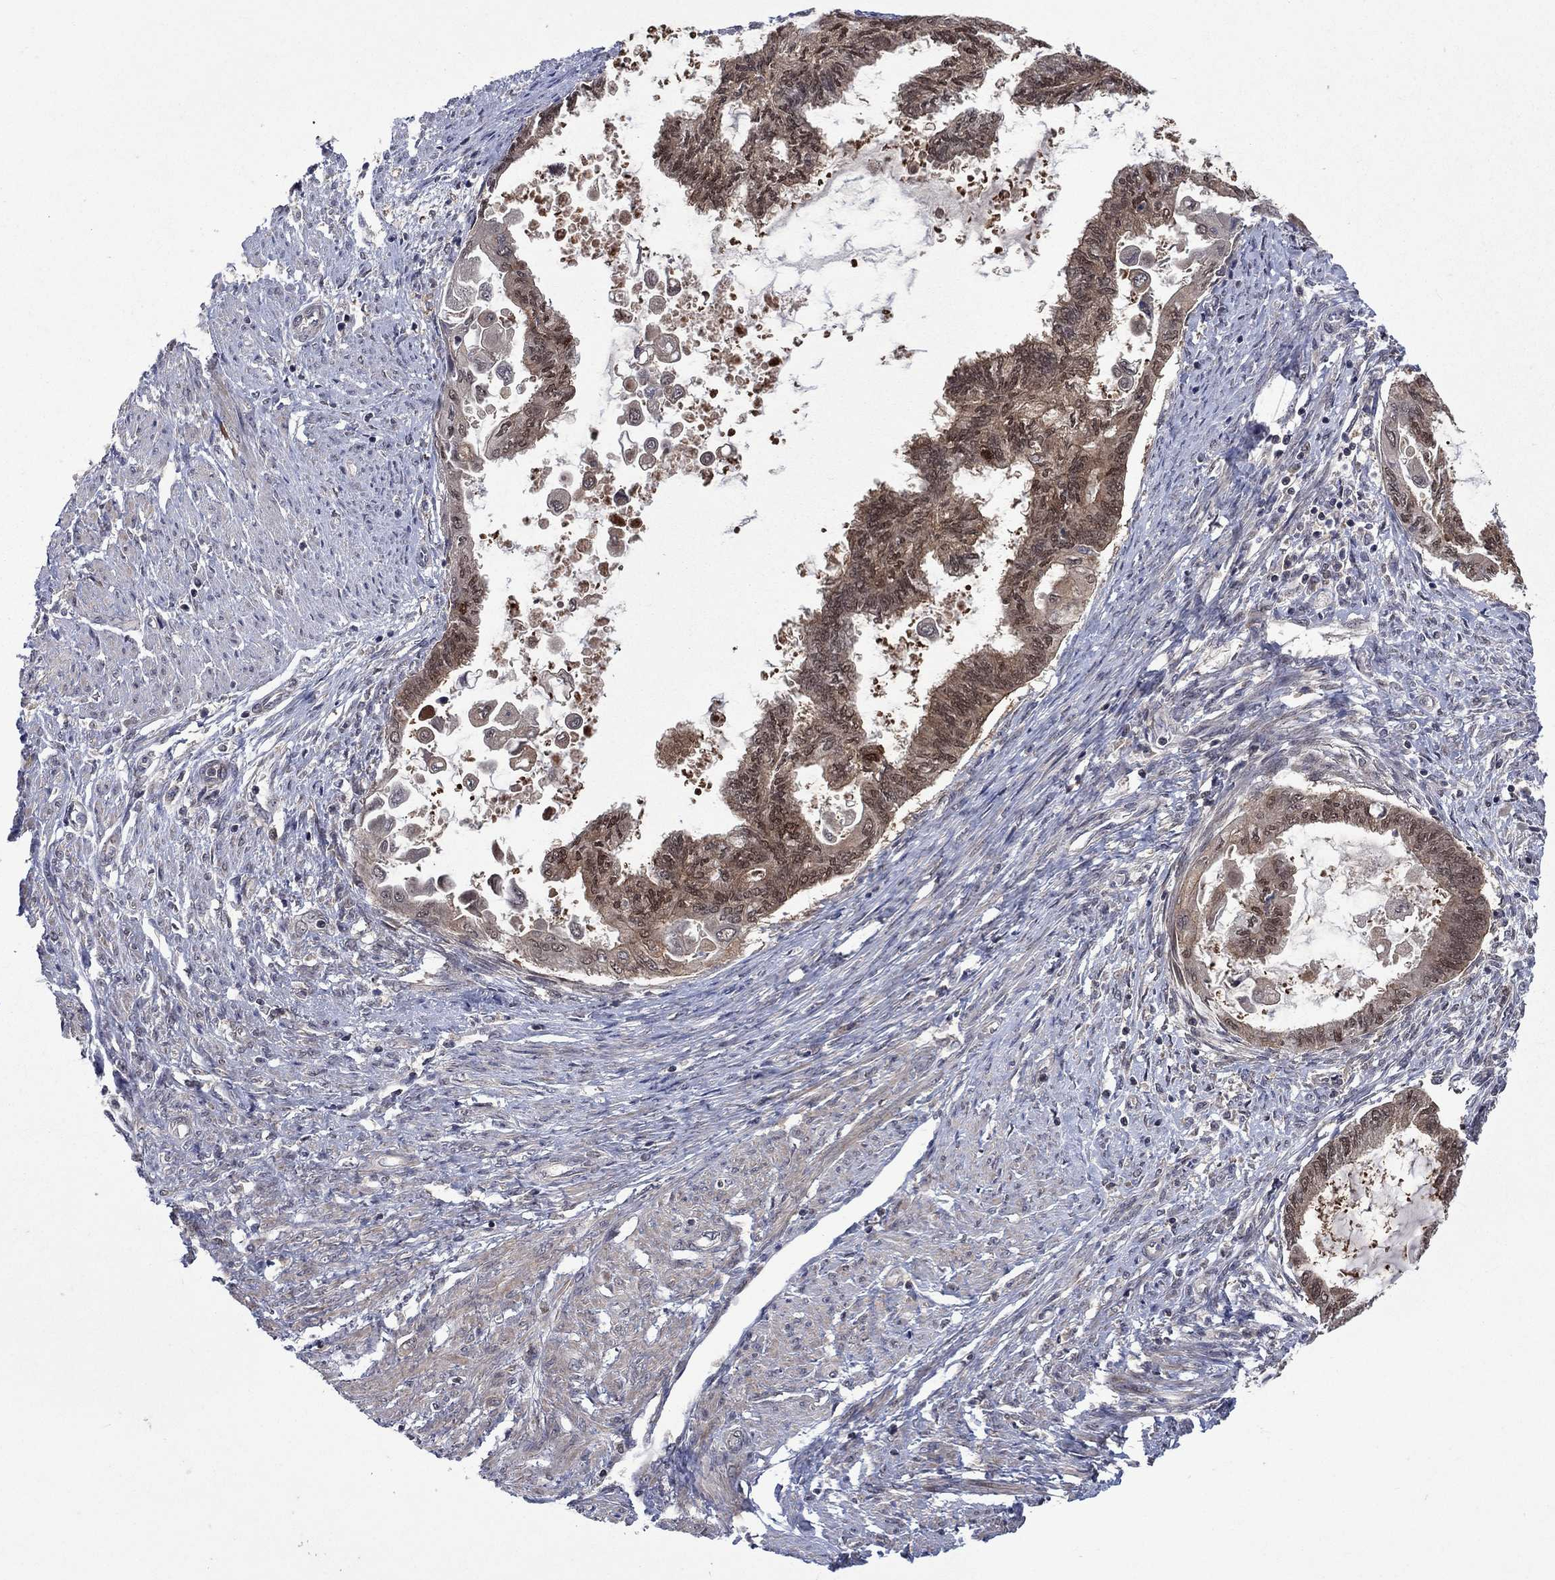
{"staining": {"intensity": "moderate", "quantity": ">75%", "location": "cytoplasmic/membranous"}, "tissue": "endometrial cancer", "cell_type": "Tumor cells", "image_type": "cancer", "snomed": [{"axis": "morphology", "description": "Adenocarcinoma, NOS"}, {"axis": "topography", "description": "Endometrium"}], "caption": "Immunohistochemistry (IHC) of human endometrial adenocarcinoma displays medium levels of moderate cytoplasmic/membranous staining in approximately >75% of tumor cells. (DAB (3,3'-diaminobenzidine) = brown stain, brightfield microscopy at high magnification).", "gene": "IAH1", "patient": {"sex": "female", "age": 86}}